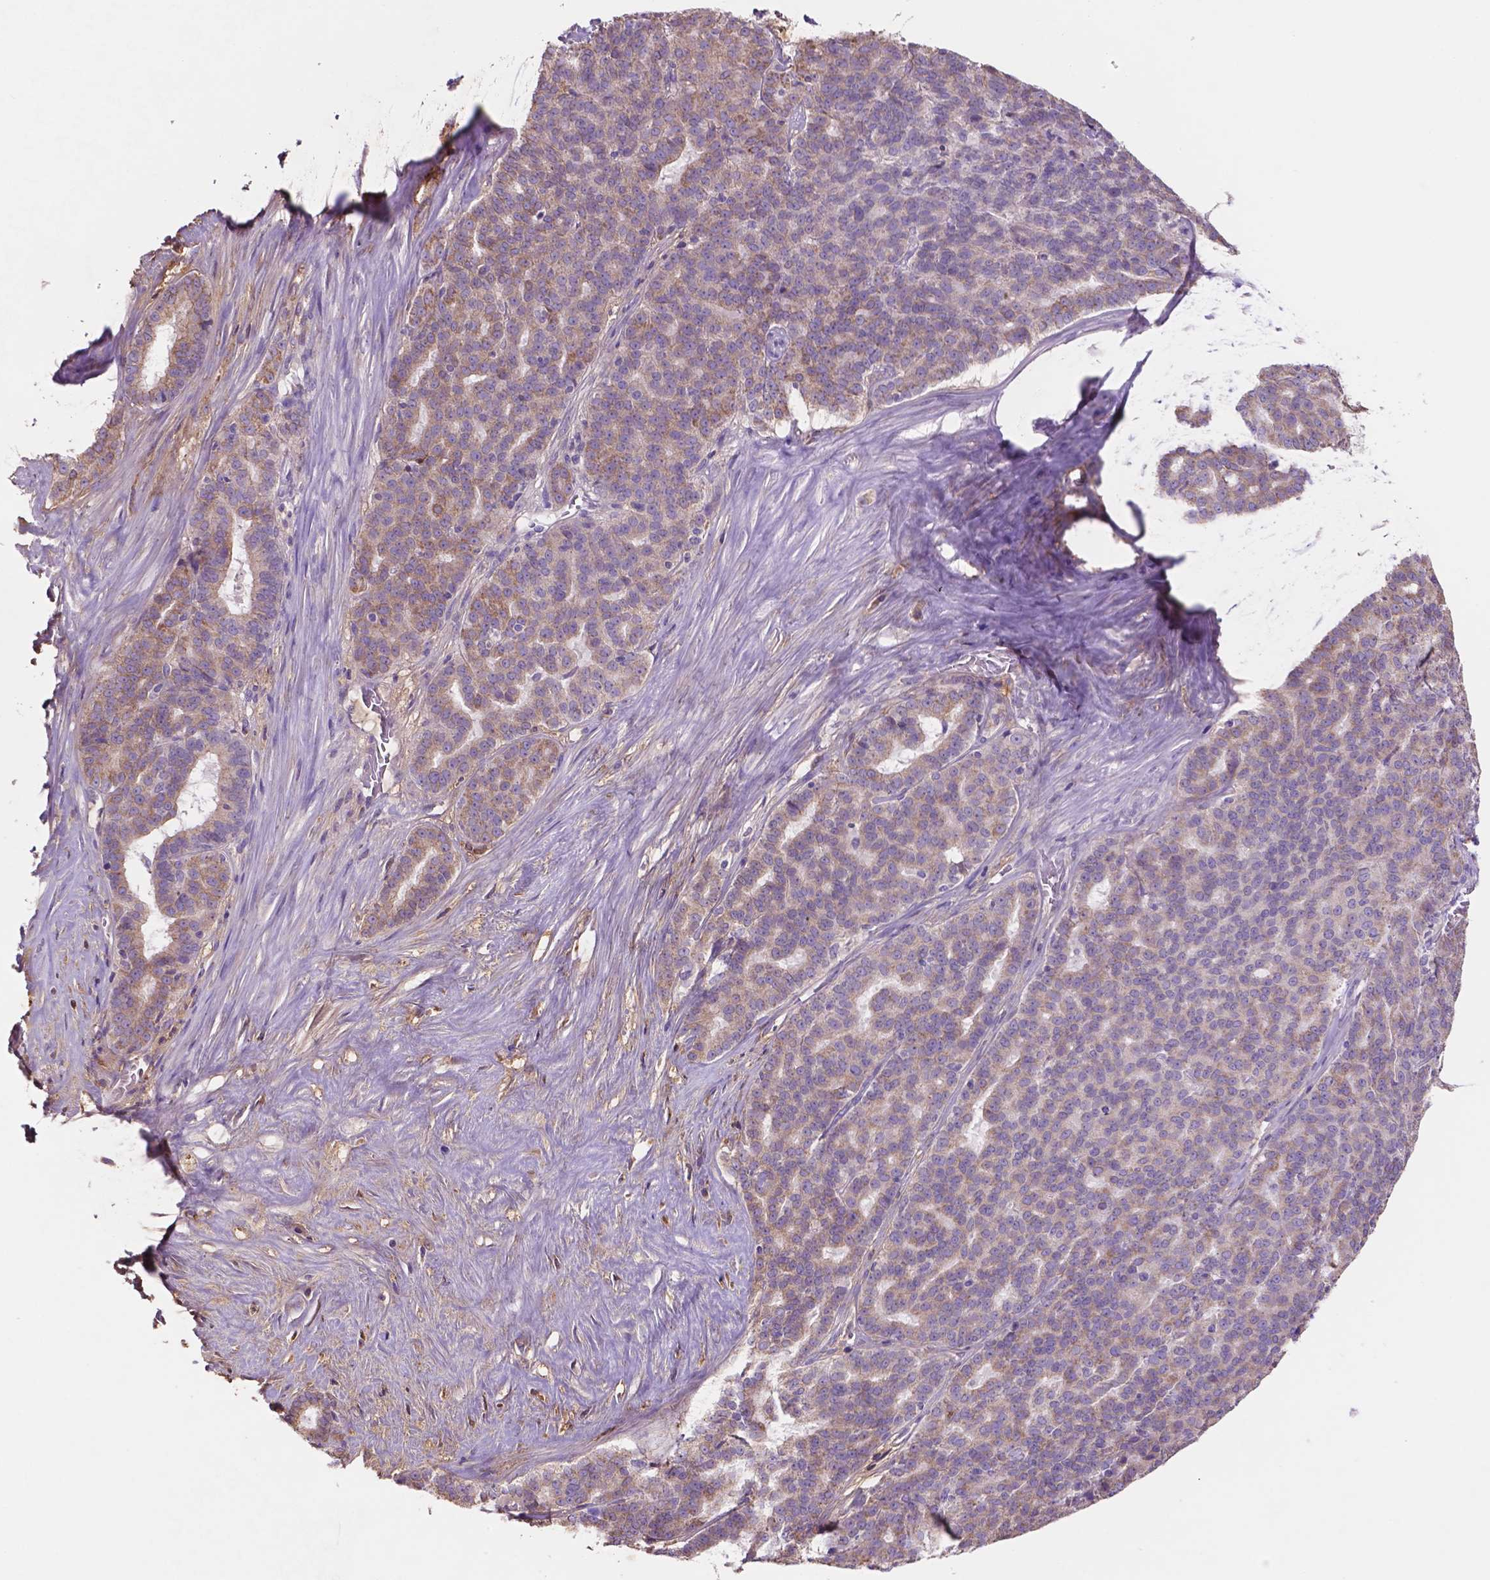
{"staining": {"intensity": "weak", "quantity": "25%-75%", "location": "cytoplasmic/membranous"}, "tissue": "liver cancer", "cell_type": "Tumor cells", "image_type": "cancer", "snomed": [{"axis": "morphology", "description": "Cholangiocarcinoma"}, {"axis": "topography", "description": "Liver"}], "caption": "High-power microscopy captured an immunohistochemistry (IHC) photomicrograph of liver cholangiocarcinoma, revealing weak cytoplasmic/membranous expression in about 25%-75% of tumor cells.", "gene": "MKRN2OS", "patient": {"sex": "female", "age": 47}}